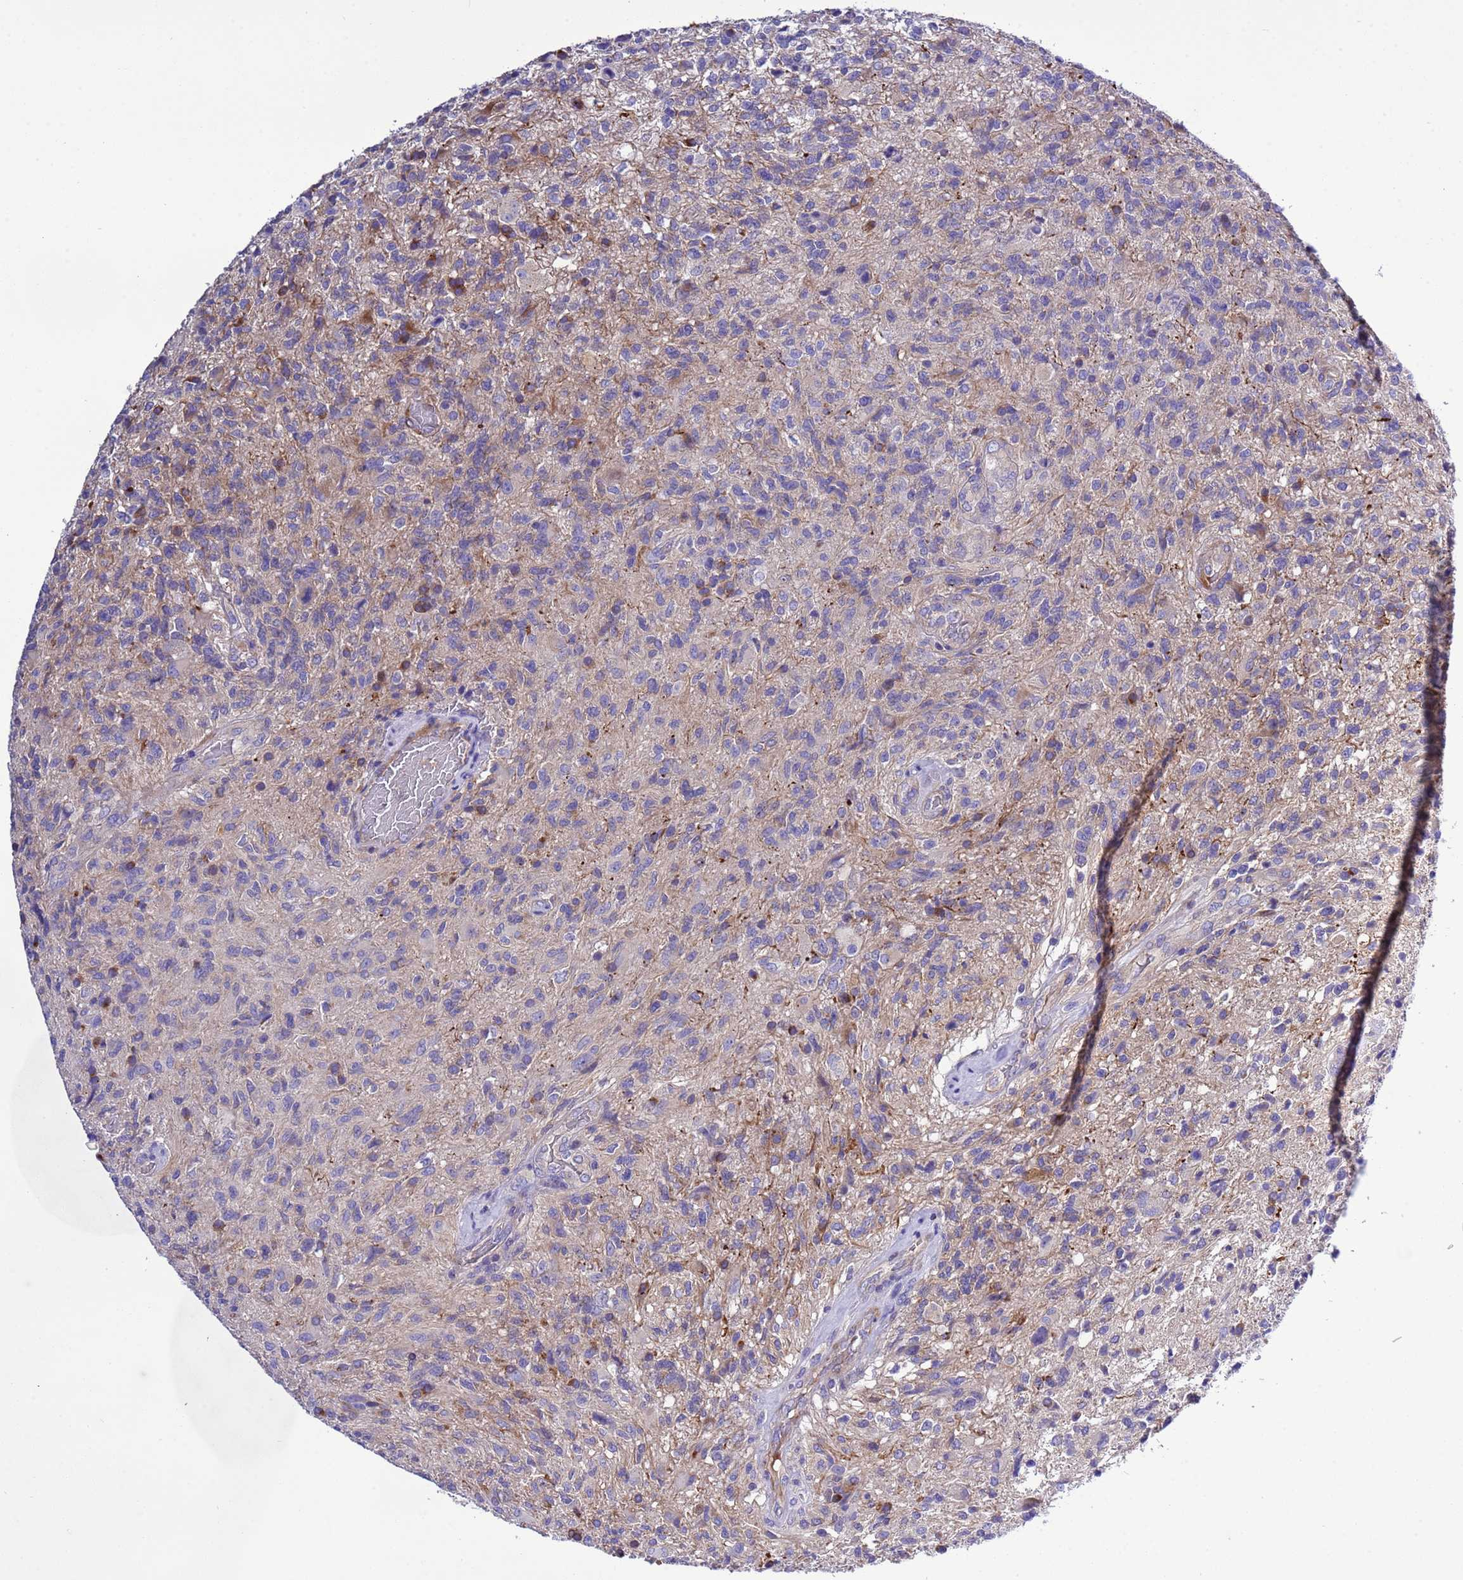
{"staining": {"intensity": "negative", "quantity": "none", "location": "none"}, "tissue": "glioma", "cell_type": "Tumor cells", "image_type": "cancer", "snomed": [{"axis": "morphology", "description": "Glioma, malignant, High grade"}, {"axis": "topography", "description": "Brain"}], "caption": "Immunohistochemistry of human malignant high-grade glioma displays no staining in tumor cells.", "gene": "KICS2", "patient": {"sex": "male", "age": 56}}